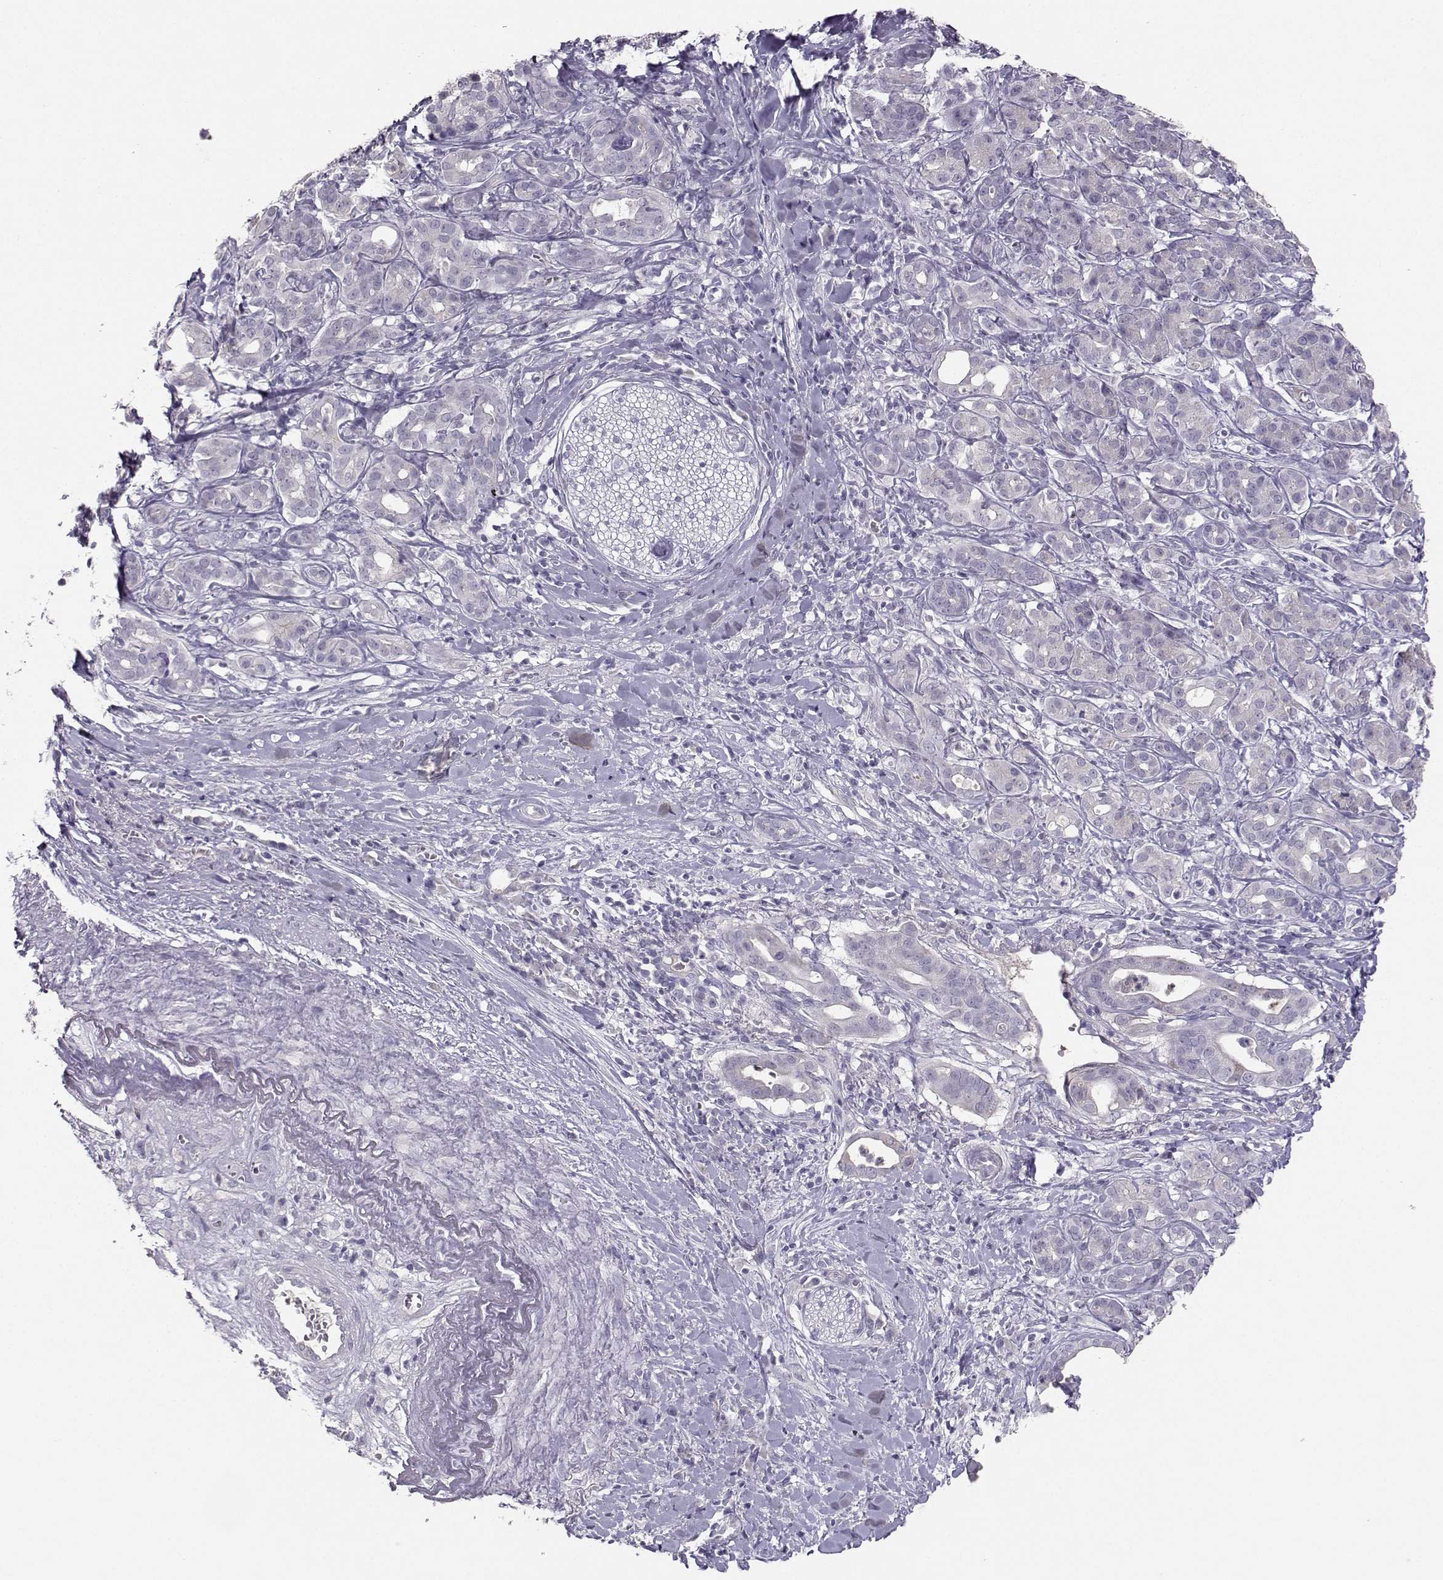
{"staining": {"intensity": "negative", "quantity": "none", "location": "none"}, "tissue": "pancreatic cancer", "cell_type": "Tumor cells", "image_type": "cancer", "snomed": [{"axis": "morphology", "description": "Adenocarcinoma, NOS"}, {"axis": "topography", "description": "Pancreas"}], "caption": "This is a micrograph of immunohistochemistry (IHC) staining of pancreatic cancer (adenocarcinoma), which shows no positivity in tumor cells.", "gene": "PKP2", "patient": {"sex": "male", "age": 61}}